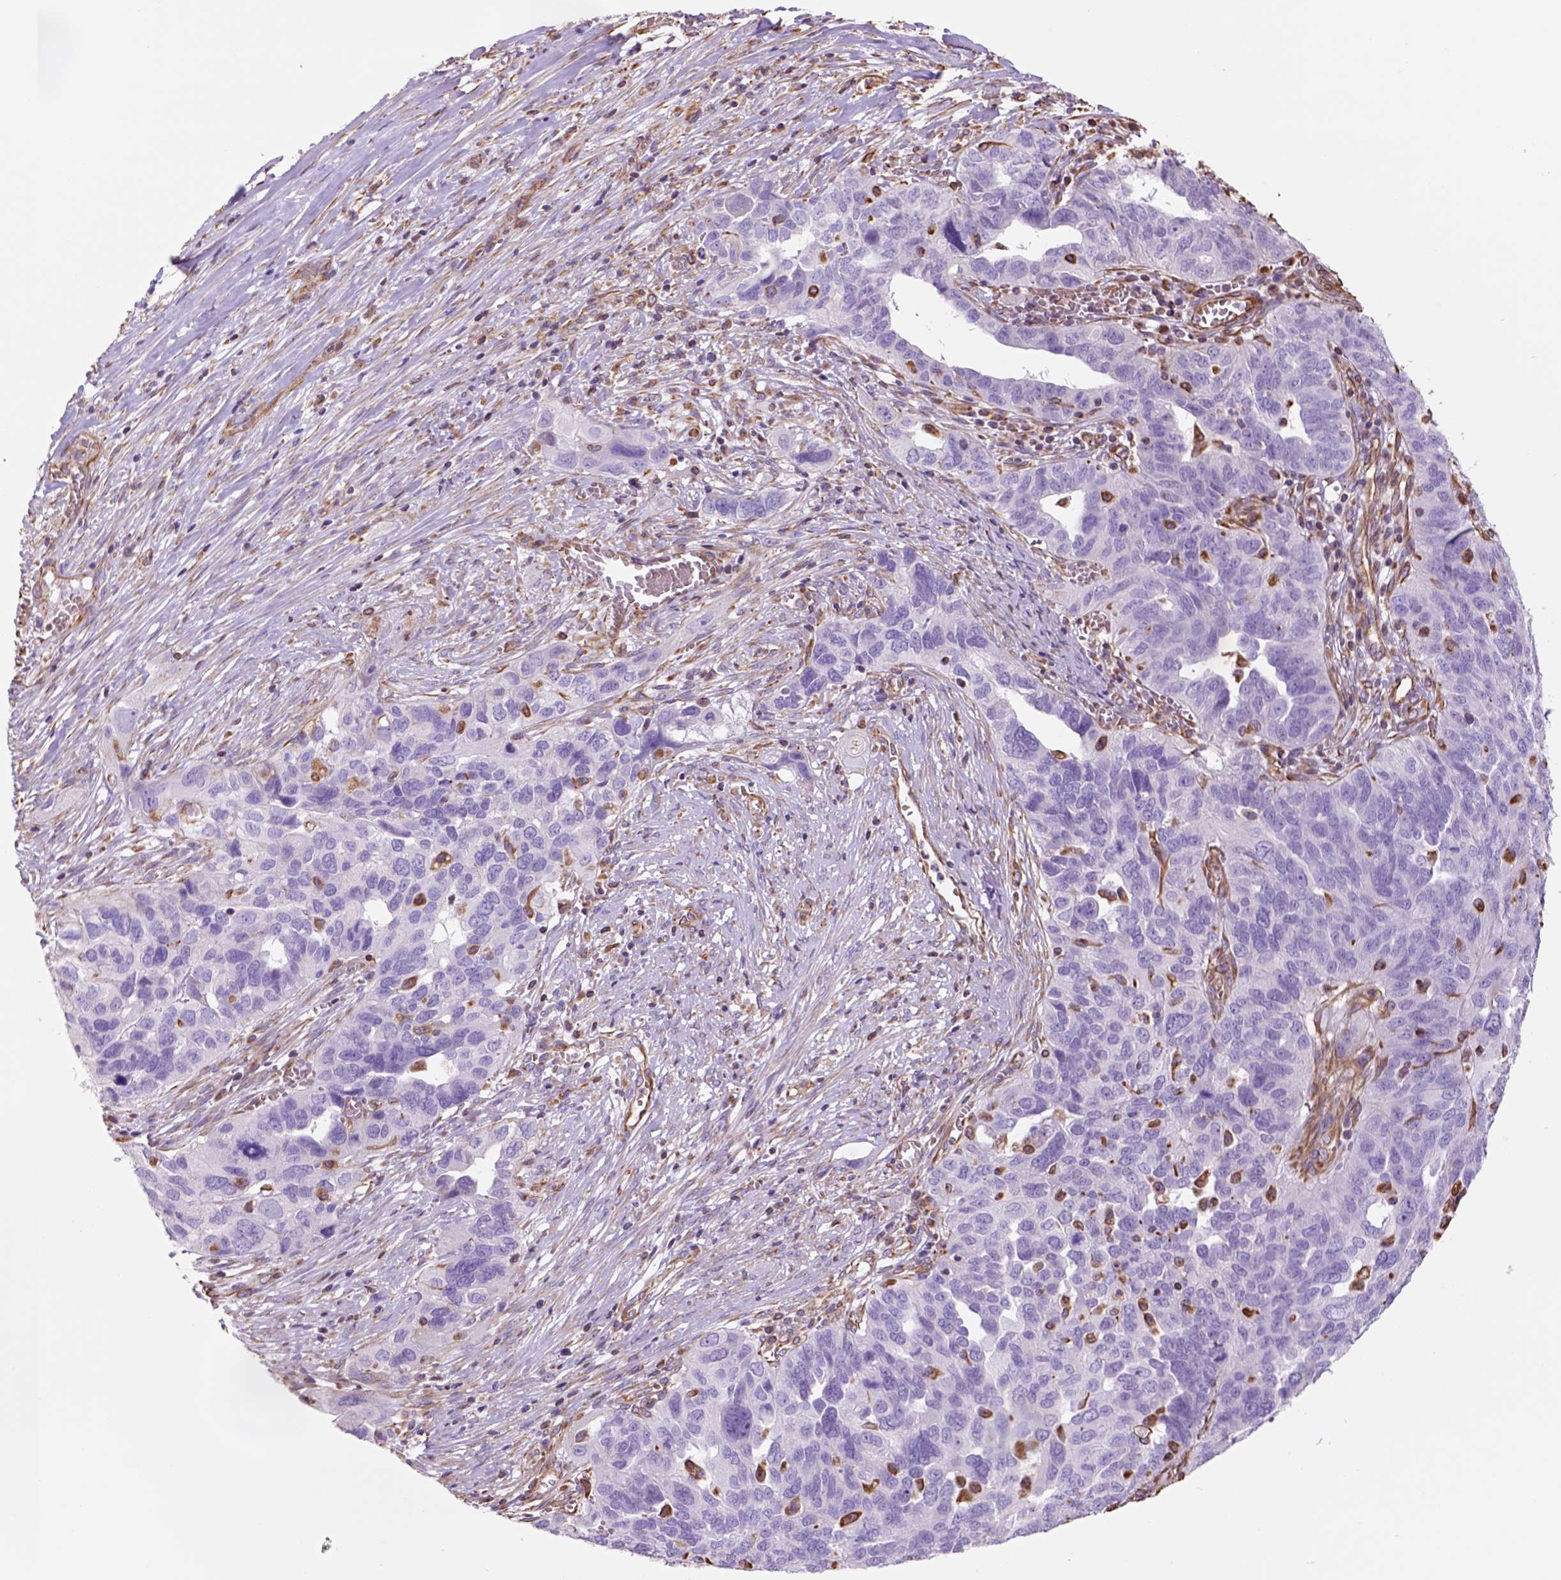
{"staining": {"intensity": "negative", "quantity": "none", "location": "none"}, "tissue": "ovarian cancer", "cell_type": "Tumor cells", "image_type": "cancer", "snomed": [{"axis": "morphology", "description": "Carcinoma, endometroid"}, {"axis": "topography", "description": "Soft tissue"}, {"axis": "topography", "description": "Ovary"}], "caption": "This is an immunohistochemistry (IHC) image of human endometroid carcinoma (ovarian). There is no expression in tumor cells.", "gene": "ZZZ3", "patient": {"sex": "female", "age": 52}}